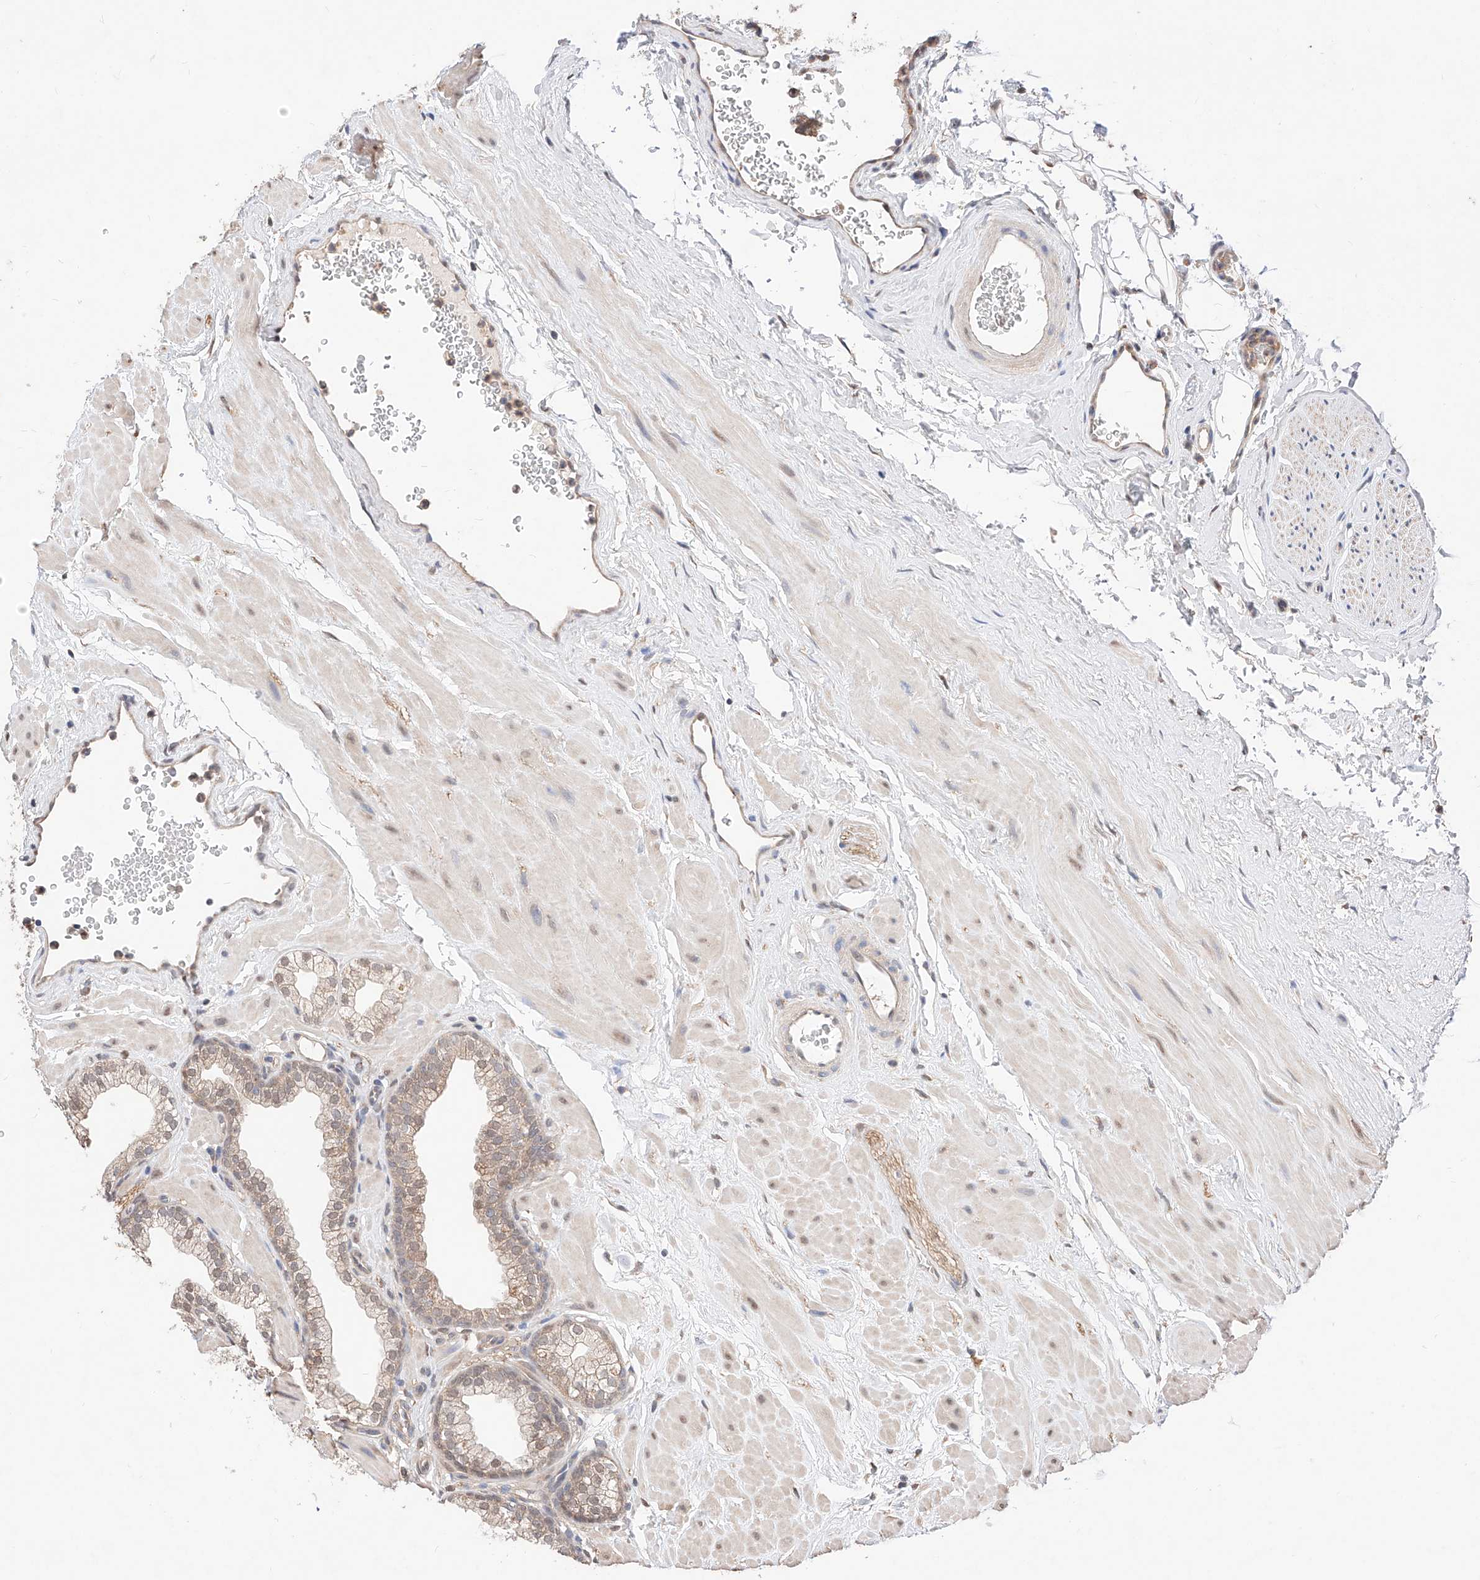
{"staining": {"intensity": "moderate", "quantity": "25%-75%", "location": "cytoplasmic/membranous,nuclear"}, "tissue": "prostate", "cell_type": "Glandular cells", "image_type": "normal", "snomed": [{"axis": "morphology", "description": "Normal tissue, NOS"}, {"axis": "morphology", "description": "Urothelial carcinoma, Low grade"}, {"axis": "topography", "description": "Urinary bladder"}, {"axis": "topography", "description": "Prostate"}], "caption": "Glandular cells demonstrate medium levels of moderate cytoplasmic/membranous,nuclear staining in about 25%-75% of cells in unremarkable prostate.", "gene": "ZSCAN4", "patient": {"sex": "male", "age": 60}}